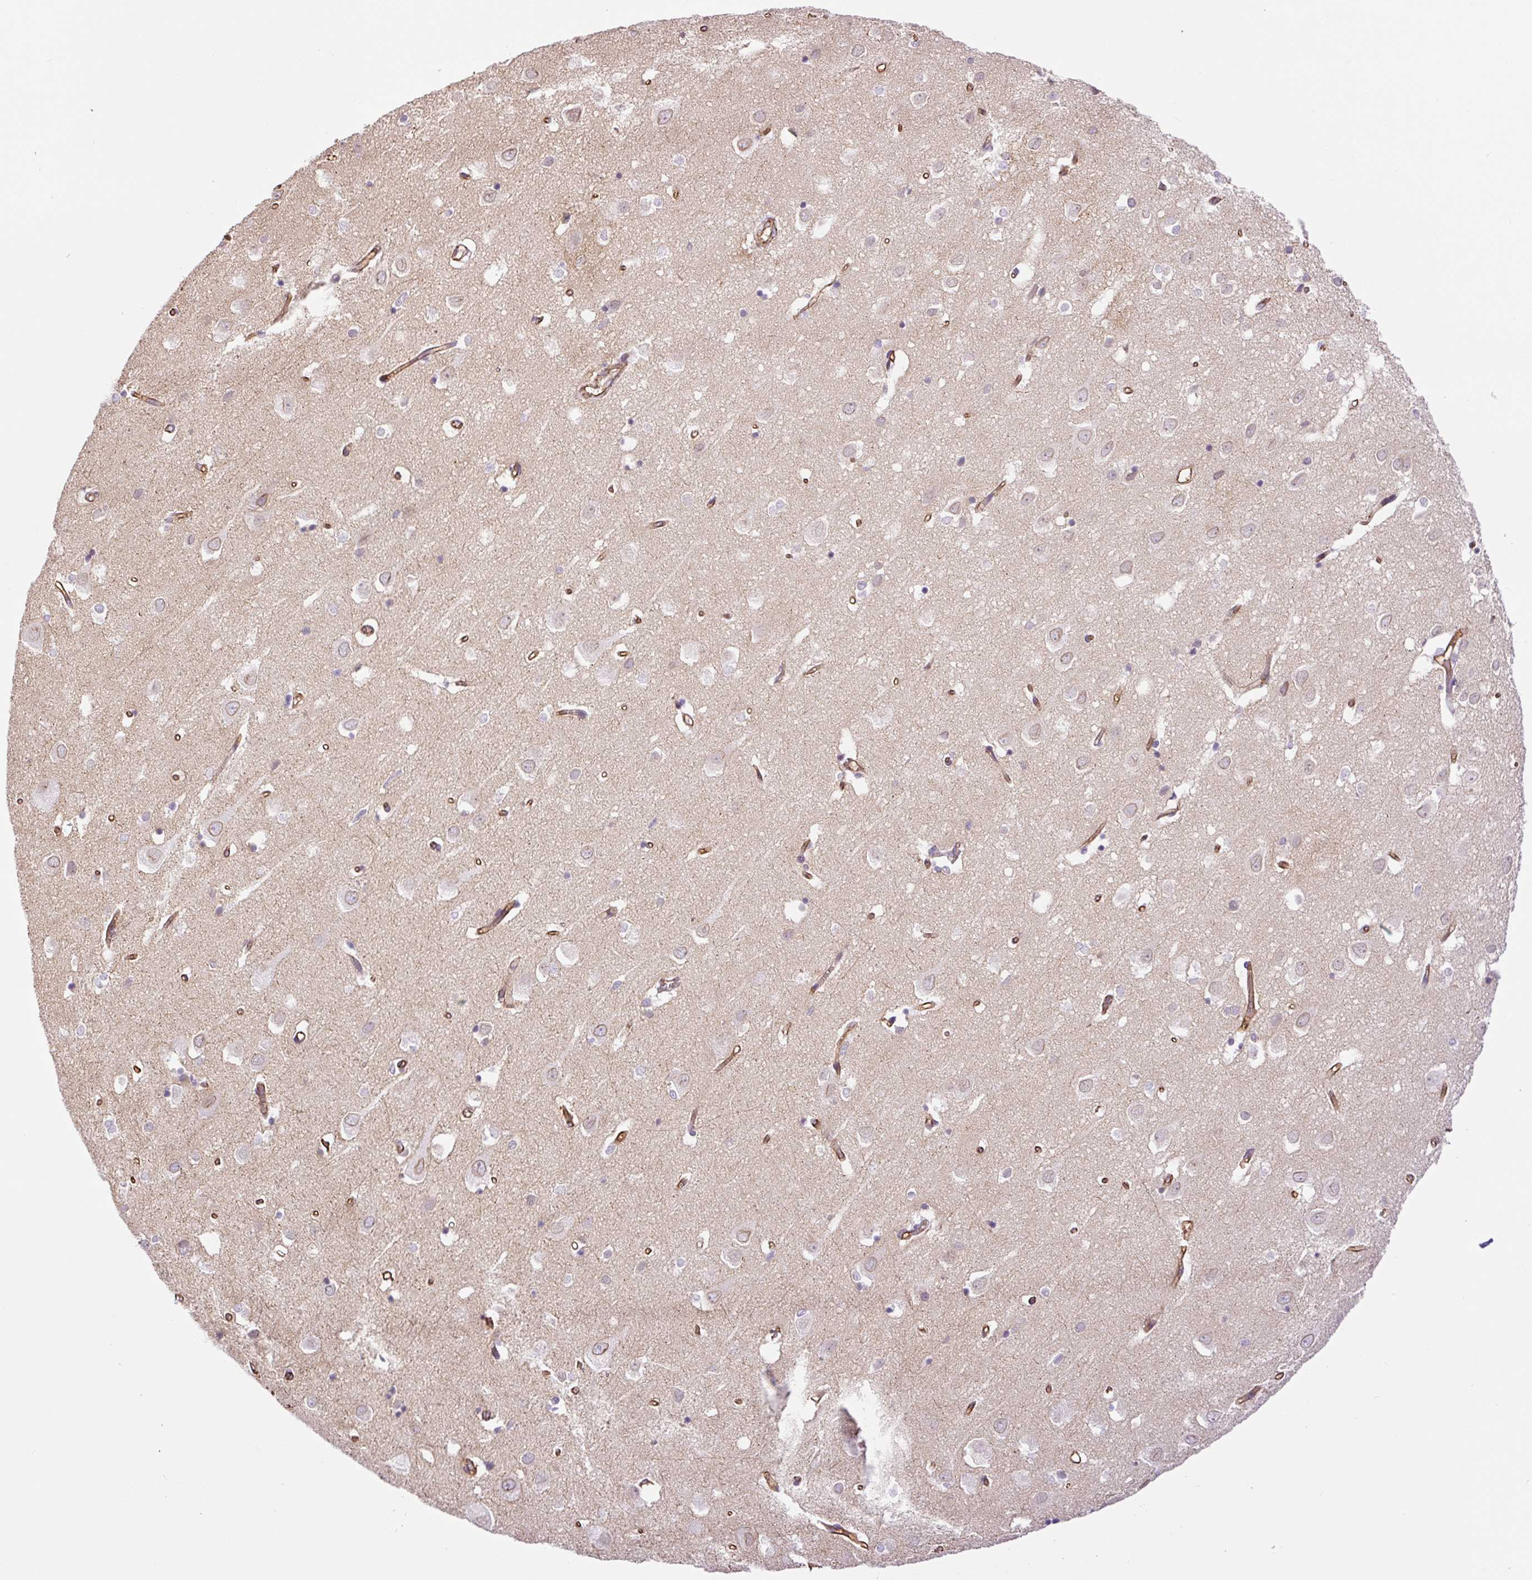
{"staining": {"intensity": "moderate", "quantity": ">75%", "location": "cytoplasmic/membranous"}, "tissue": "cerebral cortex", "cell_type": "Endothelial cells", "image_type": "normal", "snomed": [{"axis": "morphology", "description": "Normal tissue, NOS"}, {"axis": "topography", "description": "Cerebral cortex"}], "caption": "A photomicrograph showing moderate cytoplasmic/membranous expression in about >75% of endothelial cells in benign cerebral cortex, as visualized by brown immunohistochemical staining.", "gene": "MYO5C", "patient": {"sex": "male", "age": 70}}